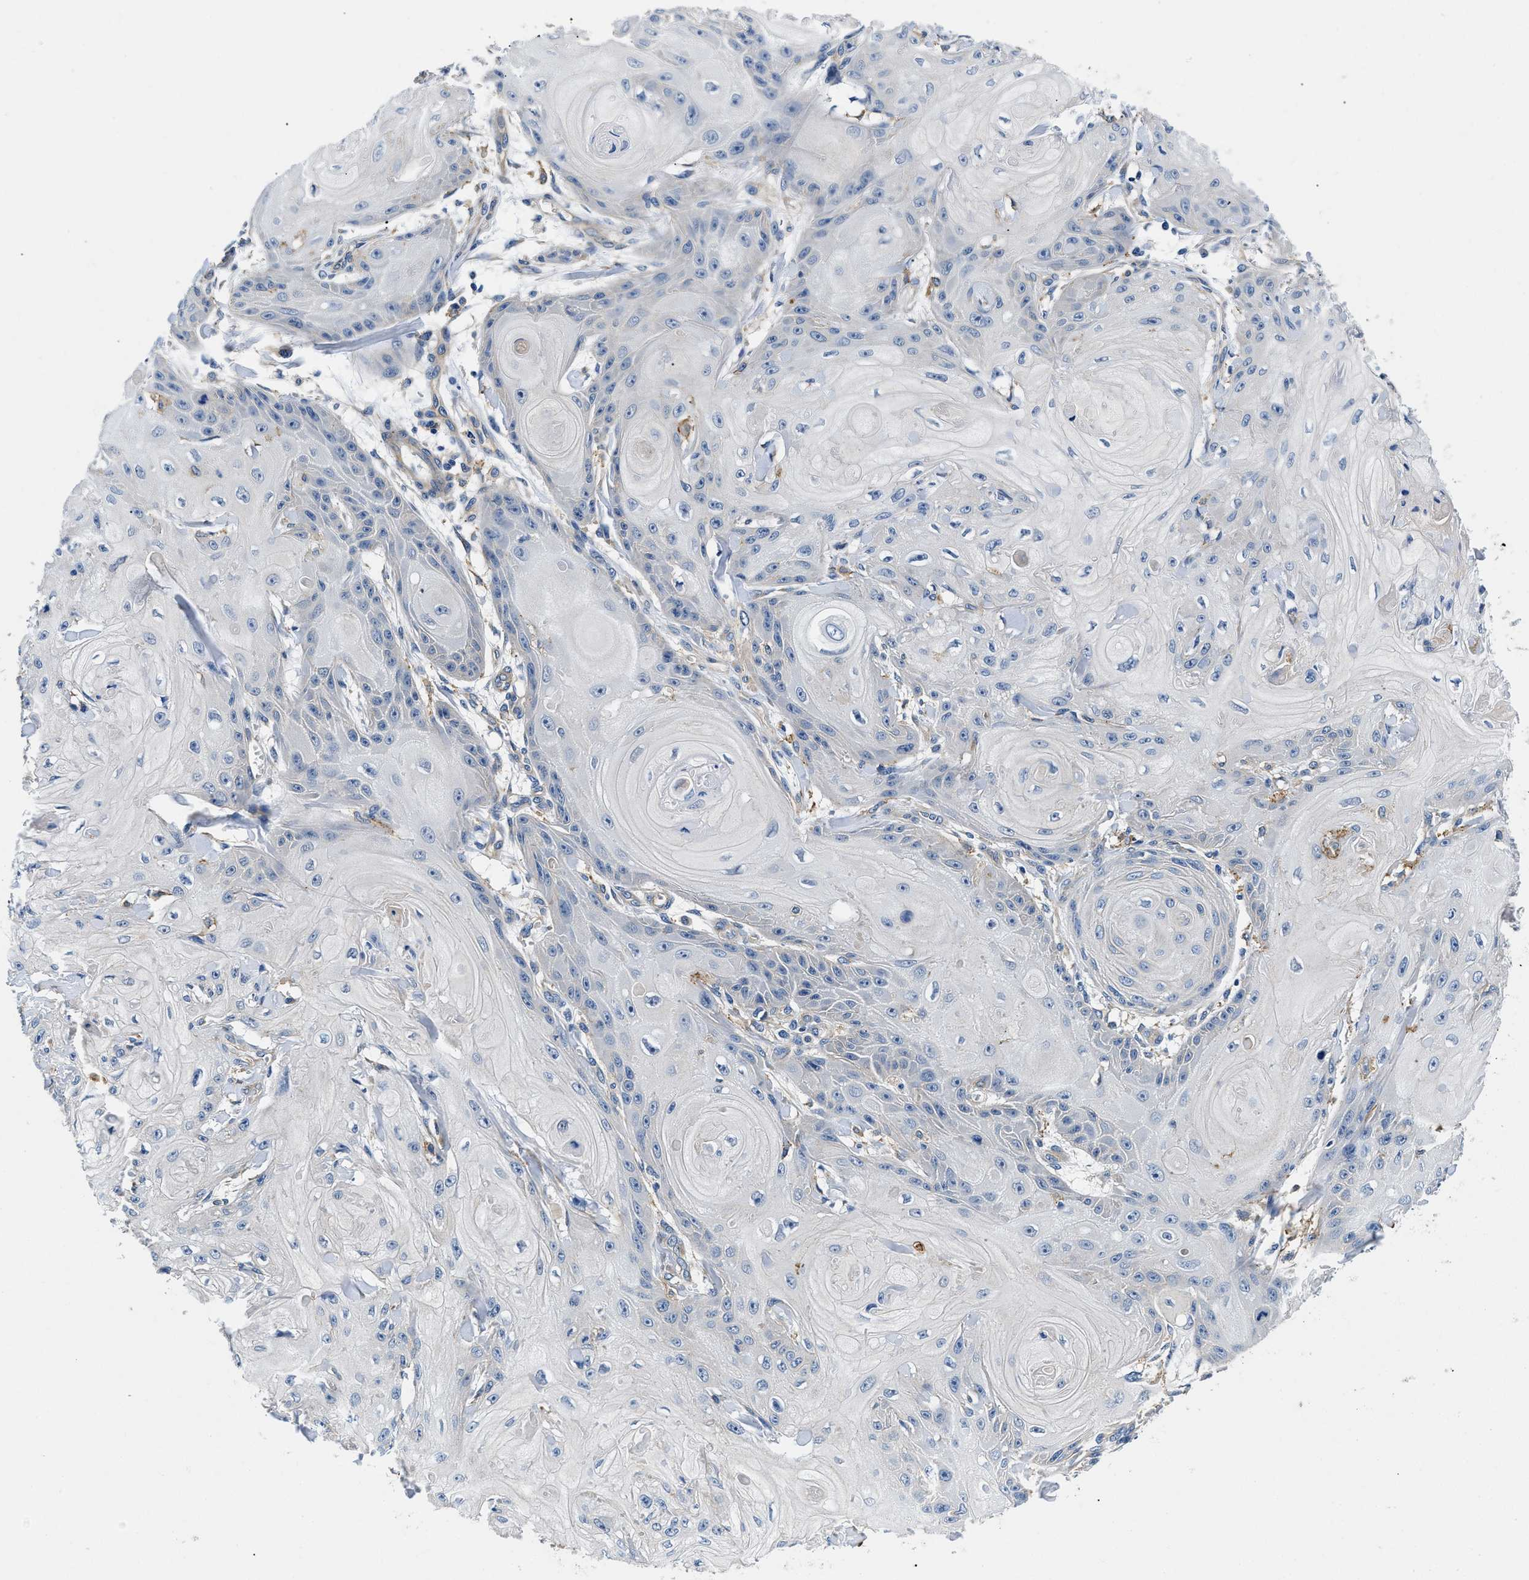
{"staining": {"intensity": "negative", "quantity": "none", "location": "none"}, "tissue": "skin cancer", "cell_type": "Tumor cells", "image_type": "cancer", "snomed": [{"axis": "morphology", "description": "Squamous cell carcinoma, NOS"}, {"axis": "topography", "description": "Skin"}], "caption": "A high-resolution image shows immunohistochemistry staining of skin cancer (squamous cell carcinoma), which reveals no significant expression in tumor cells. (Immunohistochemistry (ihc), brightfield microscopy, high magnification).", "gene": "ZFAND3", "patient": {"sex": "male", "age": 74}}